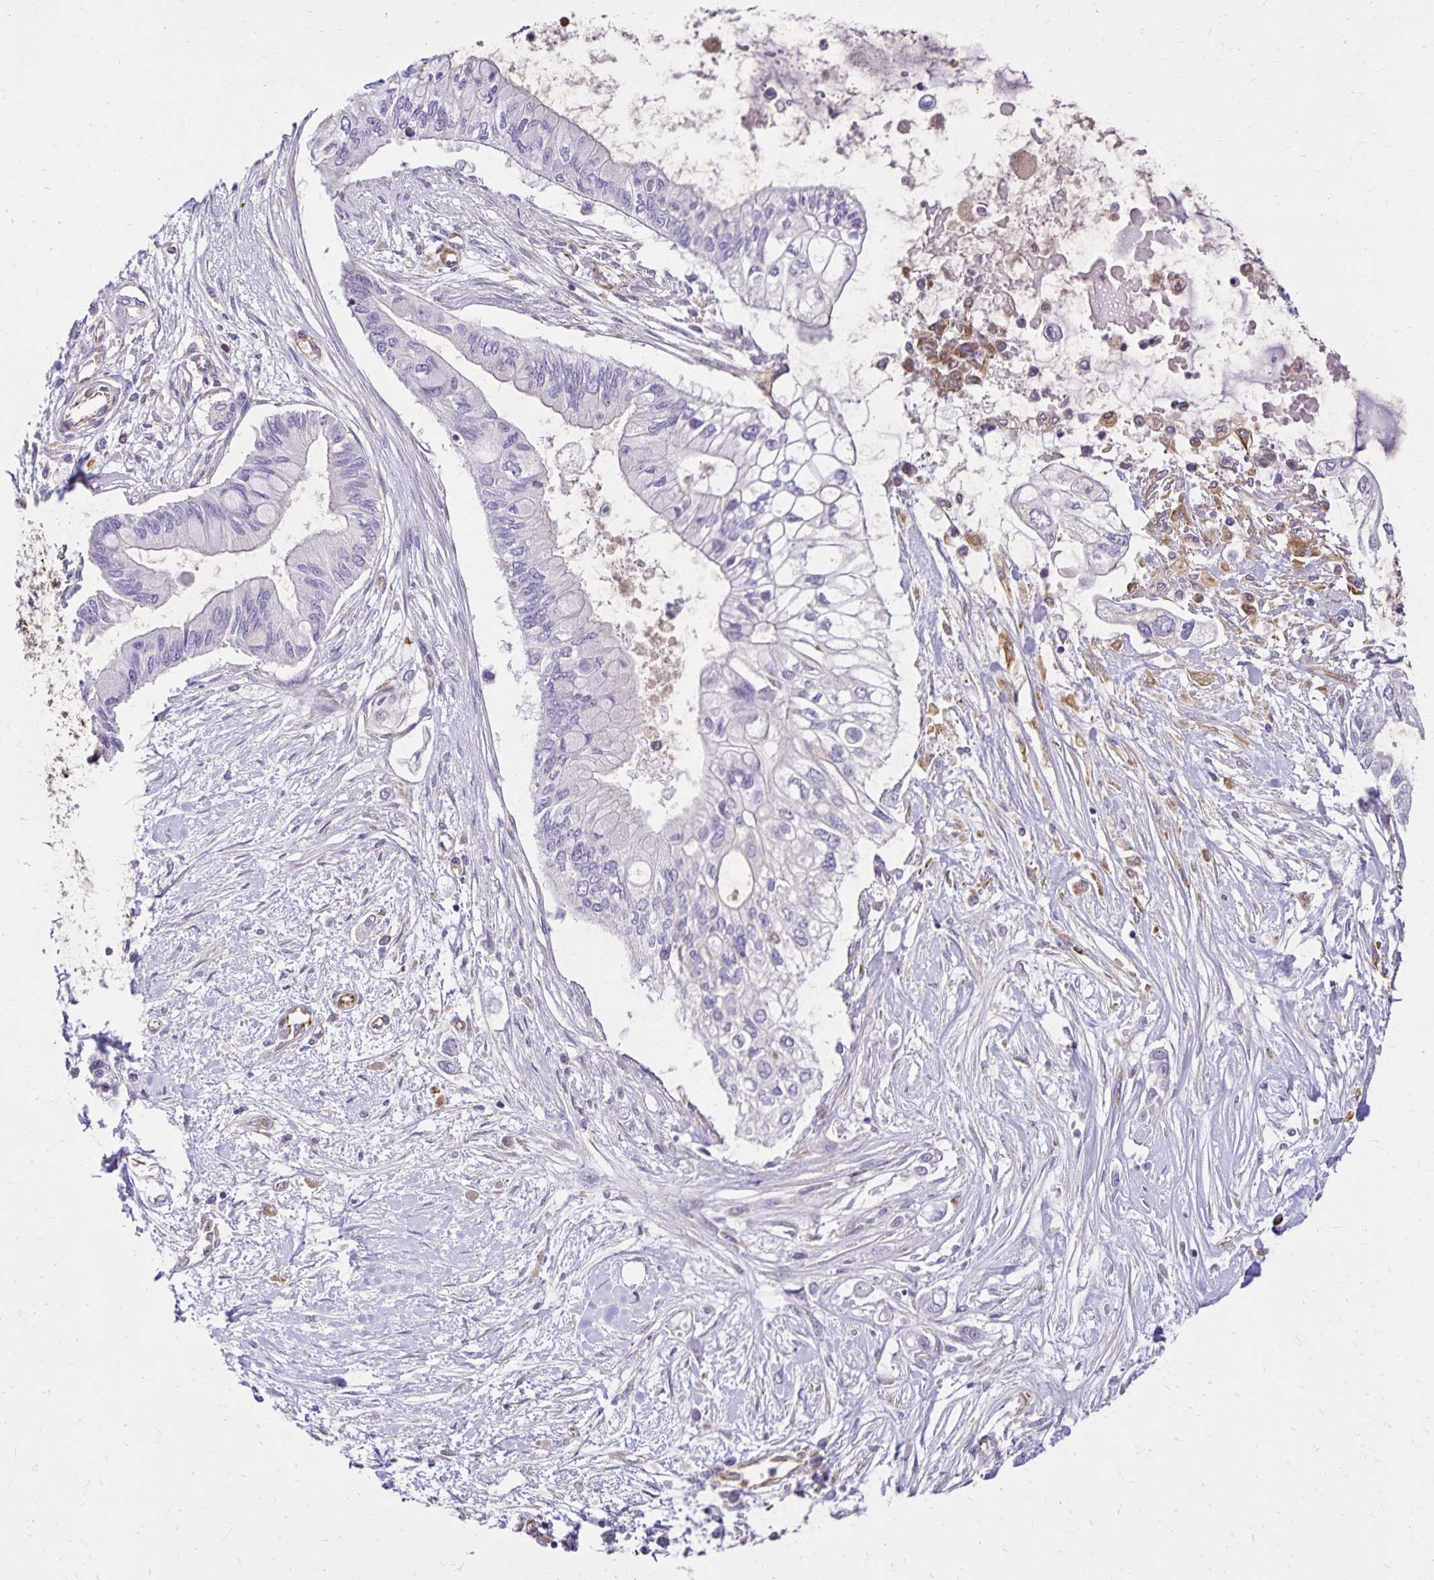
{"staining": {"intensity": "negative", "quantity": "none", "location": "none"}, "tissue": "pancreatic cancer", "cell_type": "Tumor cells", "image_type": "cancer", "snomed": [{"axis": "morphology", "description": "Adenocarcinoma, NOS"}, {"axis": "topography", "description": "Pancreas"}], "caption": "Immunohistochemistry photomicrograph of human pancreatic adenocarcinoma stained for a protein (brown), which exhibits no staining in tumor cells.", "gene": "TRPV6", "patient": {"sex": "female", "age": 77}}